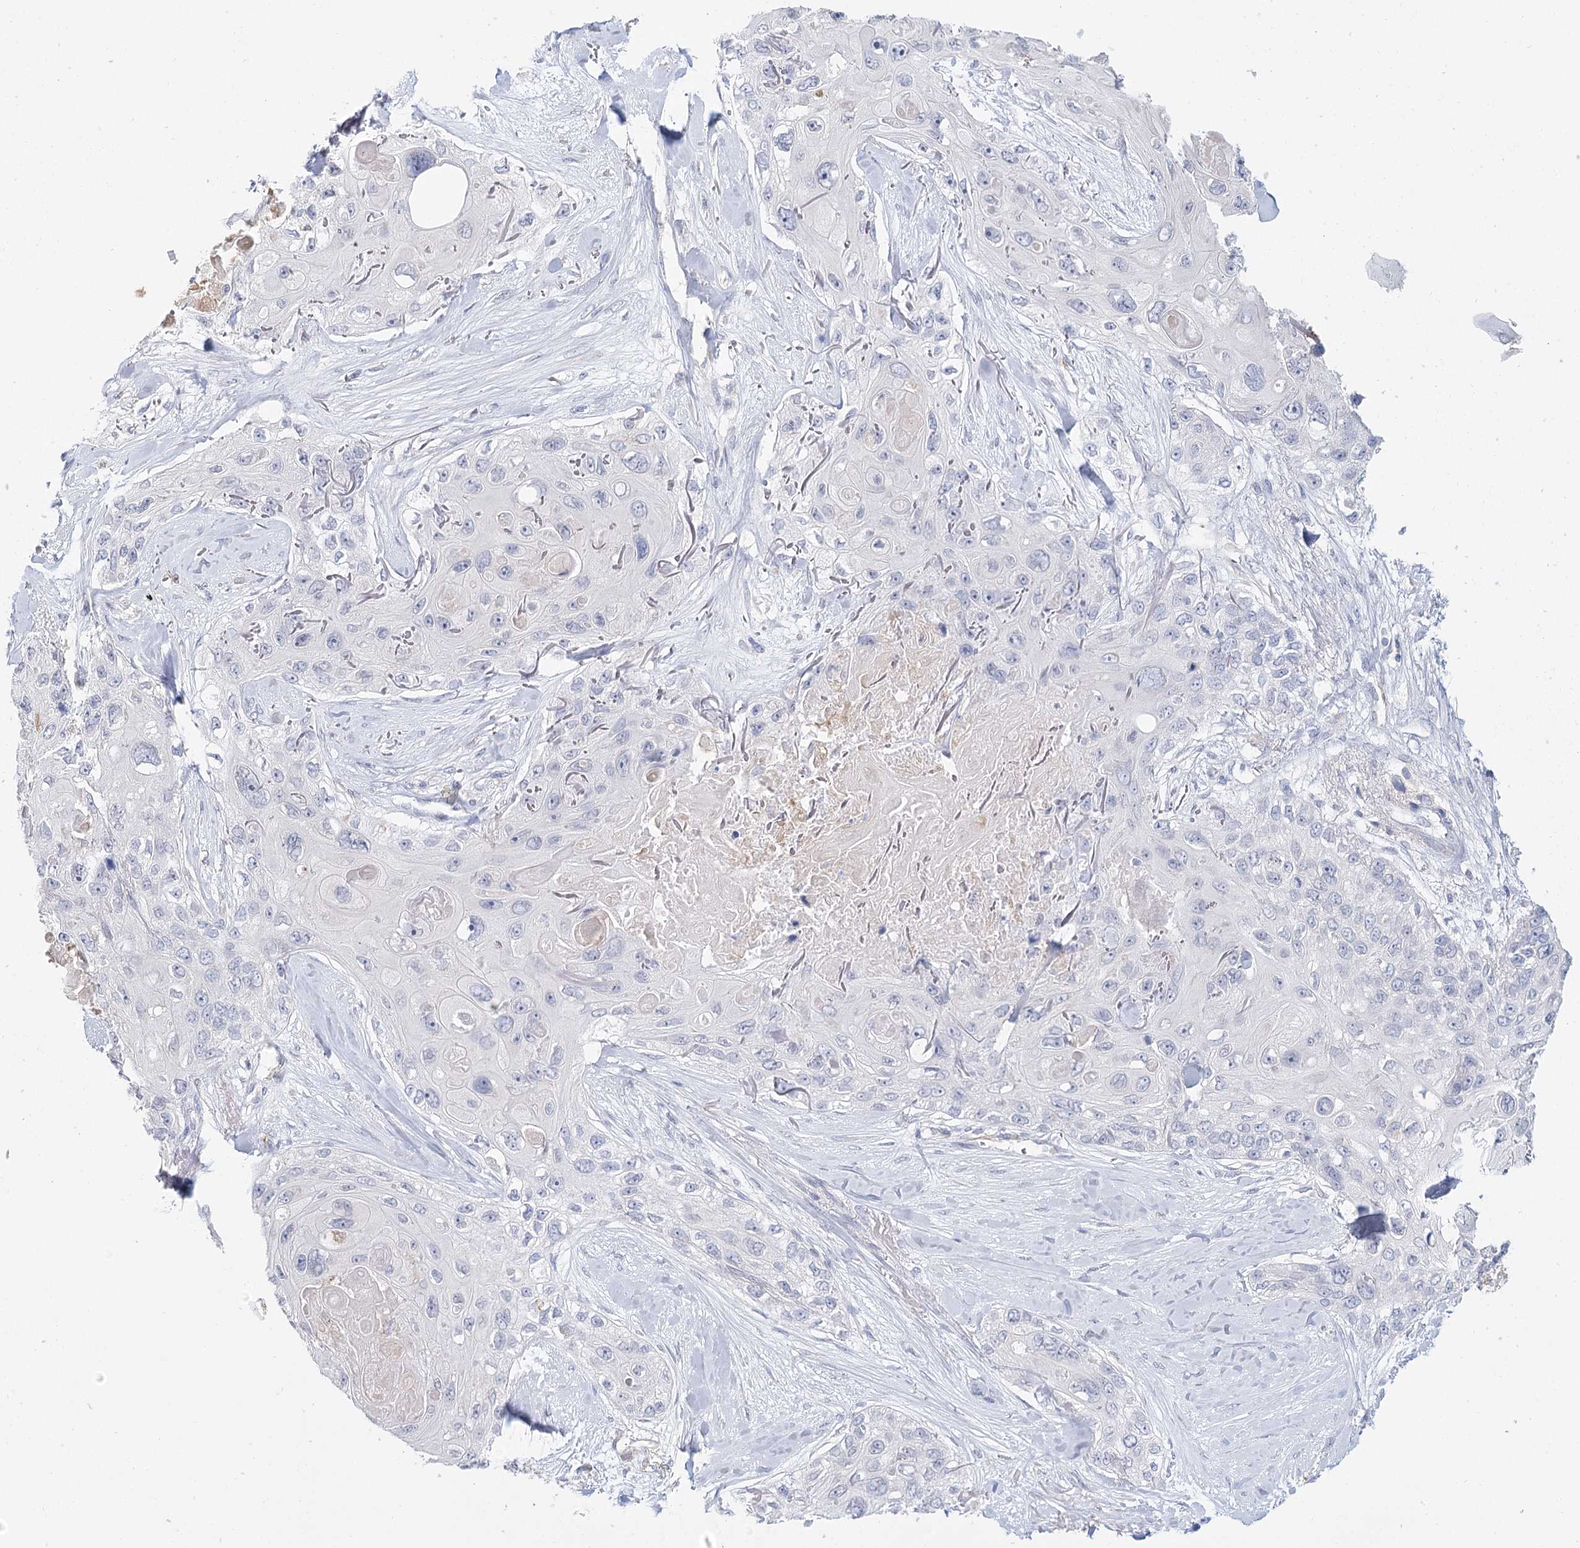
{"staining": {"intensity": "negative", "quantity": "none", "location": "none"}, "tissue": "skin cancer", "cell_type": "Tumor cells", "image_type": "cancer", "snomed": [{"axis": "morphology", "description": "Normal tissue, NOS"}, {"axis": "morphology", "description": "Squamous cell carcinoma, NOS"}, {"axis": "topography", "description": "Skin"}], "caption": "Immunohistochemical staining of skin squamous cell carcinoma demonstrates no significant staining in tumor cells. (DAB immunohistochemistry (IHC) with hematoxylin counter stain).", "gene": "ARHGAP44", "patient": {"sex": "male", "age": 72}}